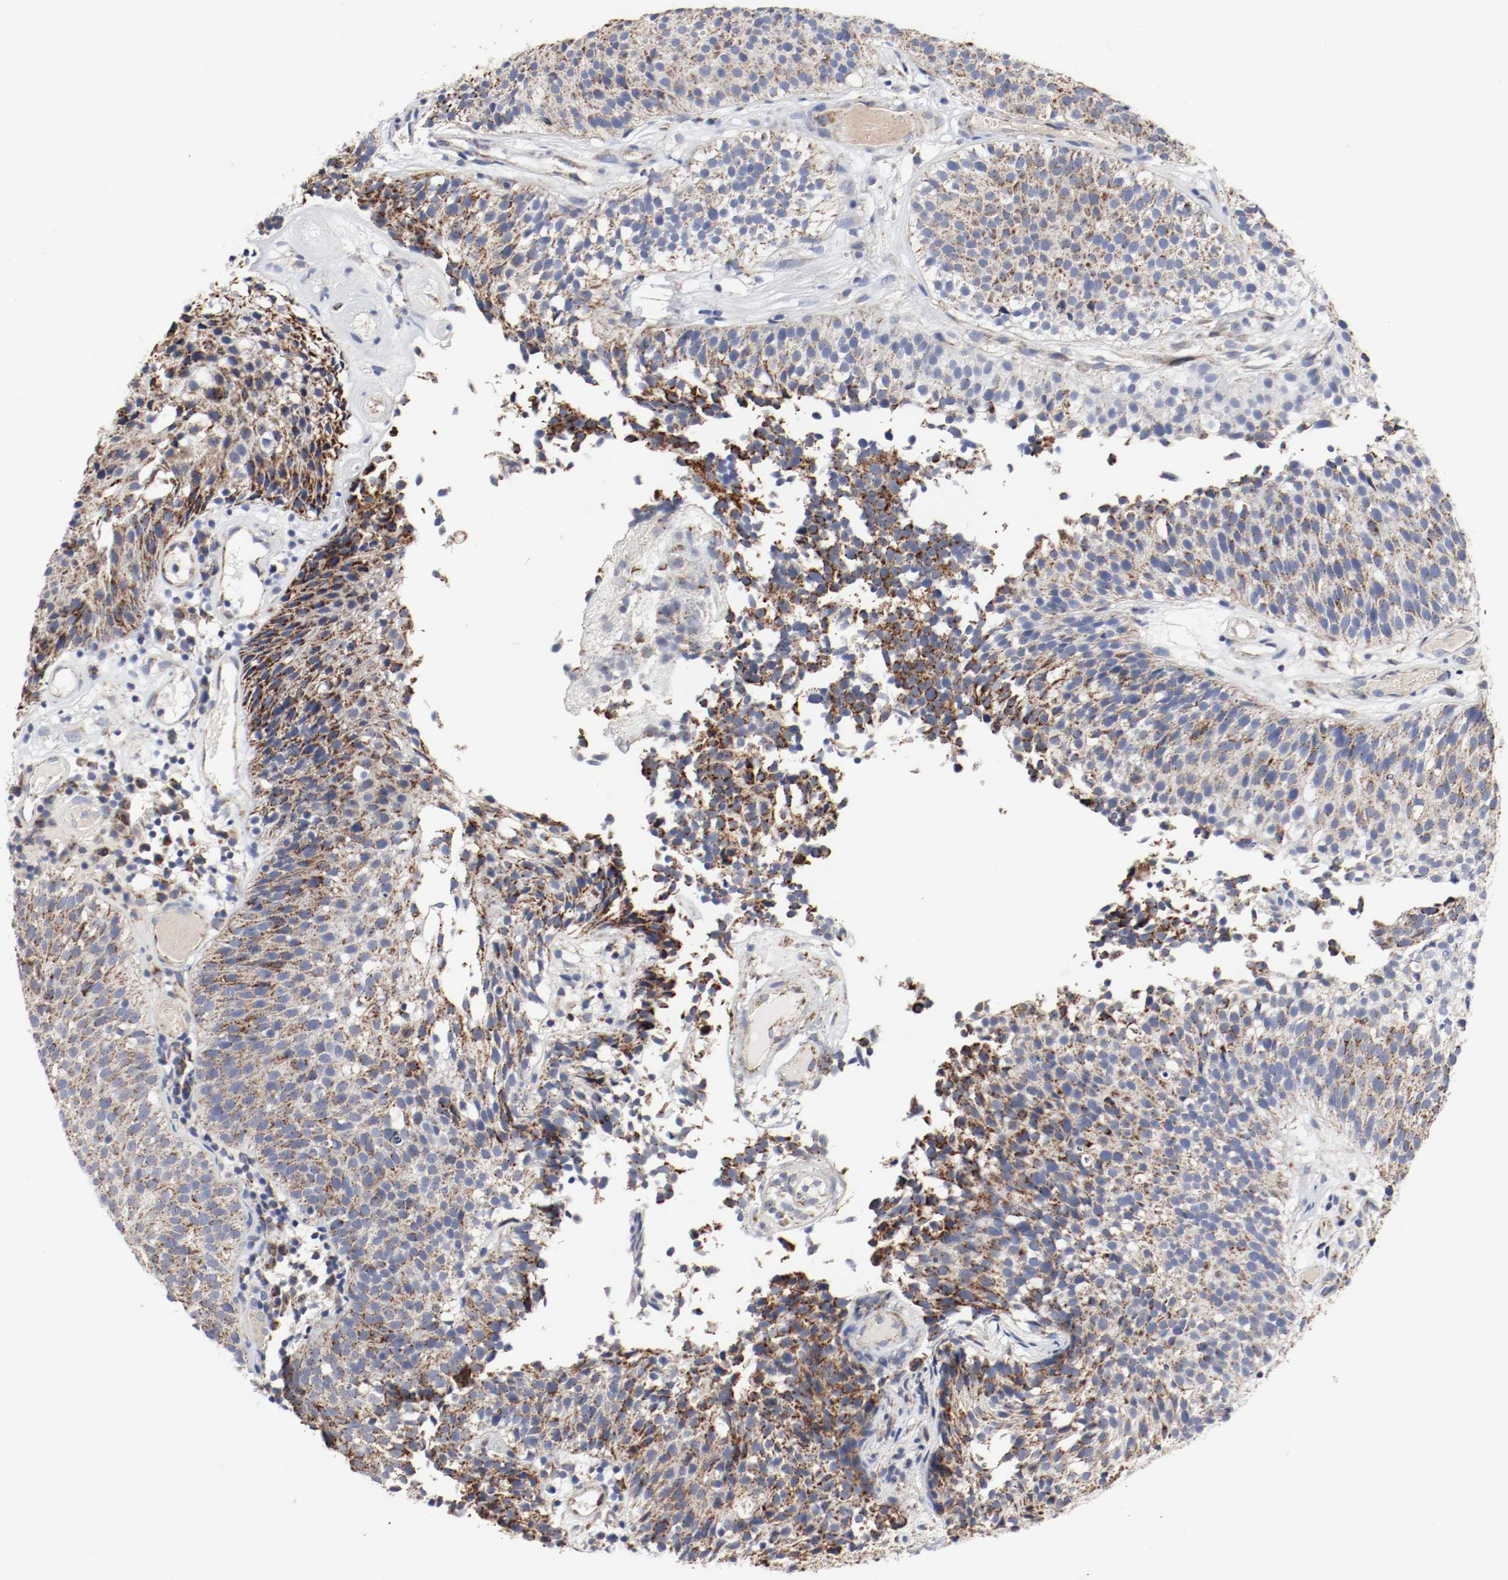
{"staining": {"intensity": "strong", "quantity": "25%-75%", "location": "cytoplasmic/membranous"}, "tissue": "urothelial cancer", "cell_type": "Tumor cells", "image_type": "cancer", "snomed": [{"axis": "morphology", "description": "Urothelial carcinoma, Low grade"}, {"axis": "topography", "description": "Urinary bladder"}], "caption": "An immunohistochemistry (IHC) photomicrograph of tumor tissue is shown. Protein staining in brown highlights strong cytoplasmic/membranous positivity in low-grade urothelial carcinoma within tumor cells.", "gene": "AFG3L2", "patient": {"sex": "male", "age": 85}}